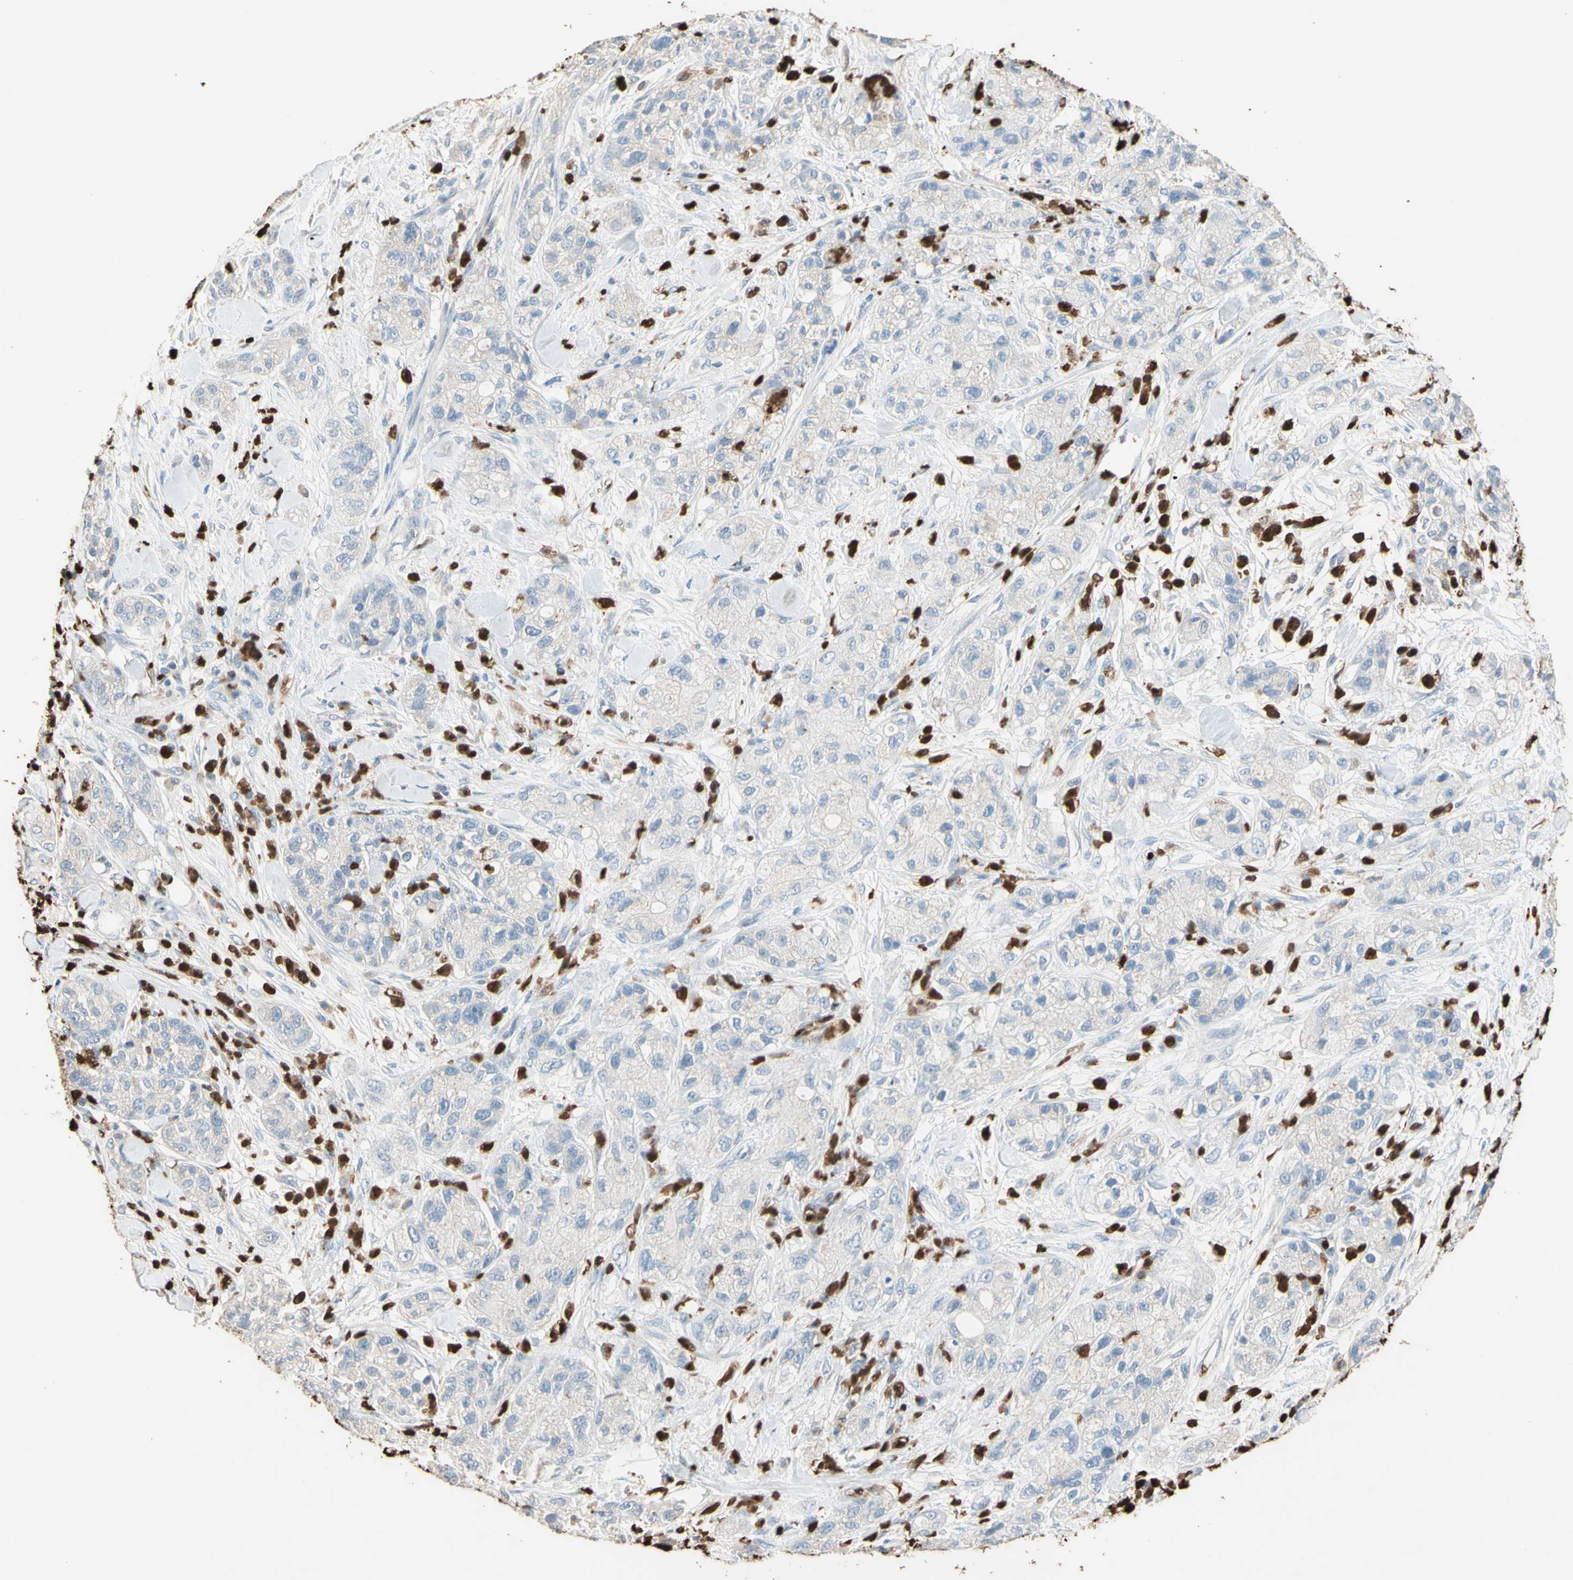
{"staining": {"intensity": "negative", "quantity": "none", "location": "none"}, "tissue": "pancreatic cancer", "cell_type": "Tumor cells", "image_type": "cancer", "snomed": [{"axis": "morphology", "description": "Adenocarcinoma, NOS"}, {"axis": "topography", "description": "Pancreas"}], "caption": "IHC photomicrograph of neoplastic tissue: human pancreatic adenocarcinoma stained with DAB exhibits no significant protein staining in tumor cells.", "gene": "NFKBIZ", "patient": {"sex": "female", "age": 78}}